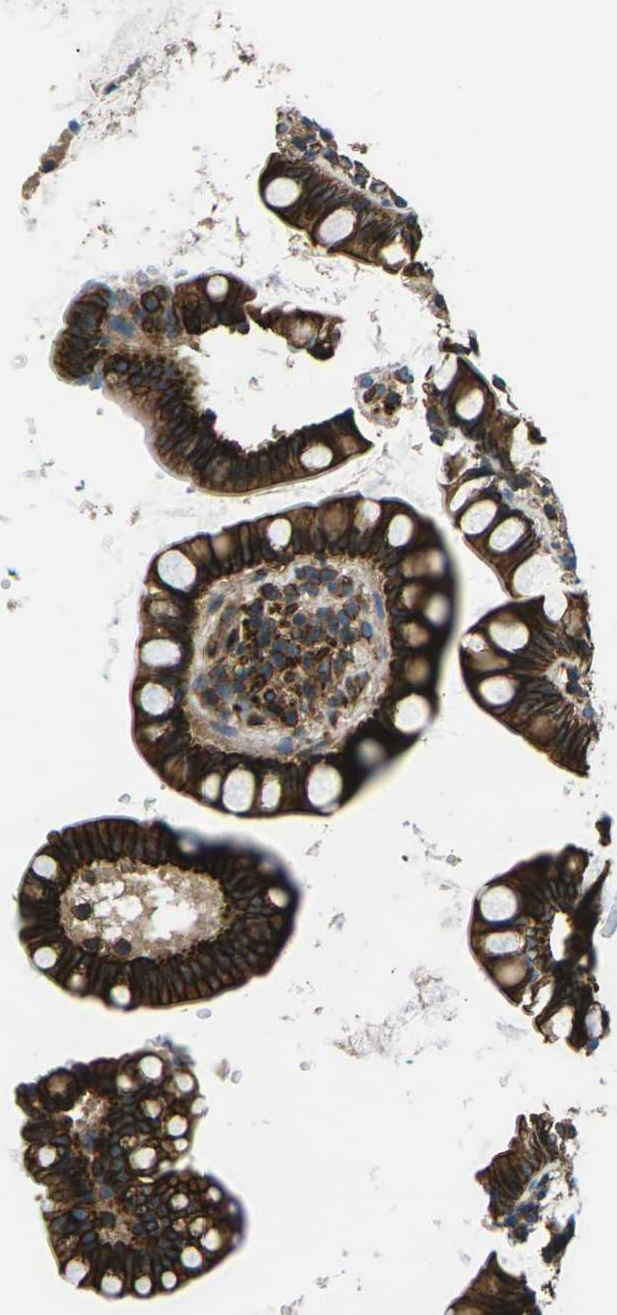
{"staining": {"intensity": "strong", "quantity": ">75%", "location": "cytoplasmic/membranous"}, "tissue": "small intestine", "cell_type": "Glandular cells", "image_type": "normal", "snomed": [{"axis": "morphology", "description": "Normal tissue, NOS"}, {"axis": "topography", "description": "Small intestine"}], "caption": "This is an image of immunohistochemistry staining of unremarkable small intestine, which shows strong staining in the cytoplasmic/membranous of glandular cells.", "gene": "KCNJ15", "patient": {"sex": "female", "age": 84}}